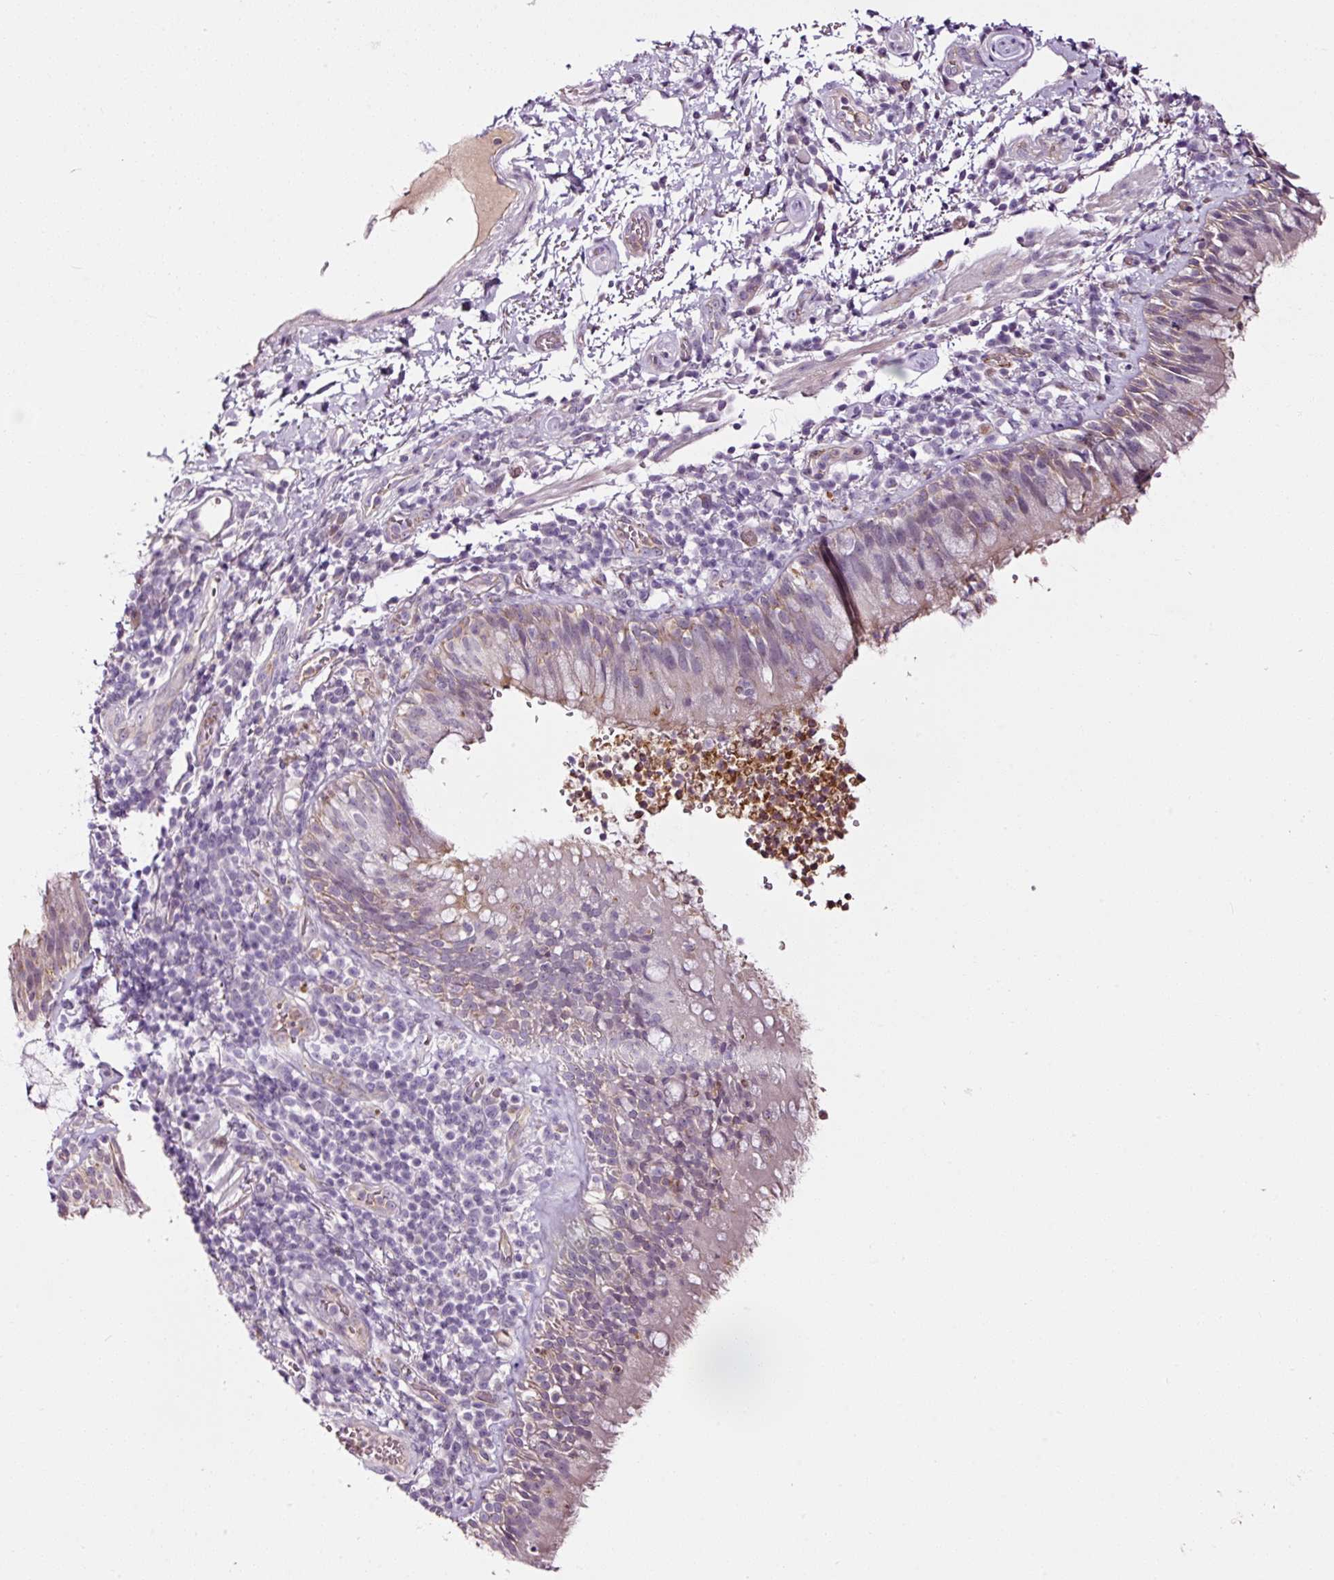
{"staining": {"intensity": "negative", "quantity": "none", "location": "none"}, "tissue": "bronchus", "cell_type": "Respiratory epithelial cells", "image_type": "normal", "snomed": [{"axis": "morphology", "description": "Normal tissue, NOS"}, {"axis": "topography", "description": "Cartilage tissue"}, {"axis": "topography", "description": "Bronchus"}], "caption": "Immunohistochemistry (IHC) photomicrograph of unremarkable human bronchus stained for a protein (brown), which exhibits no staining in respiratory epithelial cells.", "gene": "ABCB4", "patient": {"sex": "male", "age": 56}}